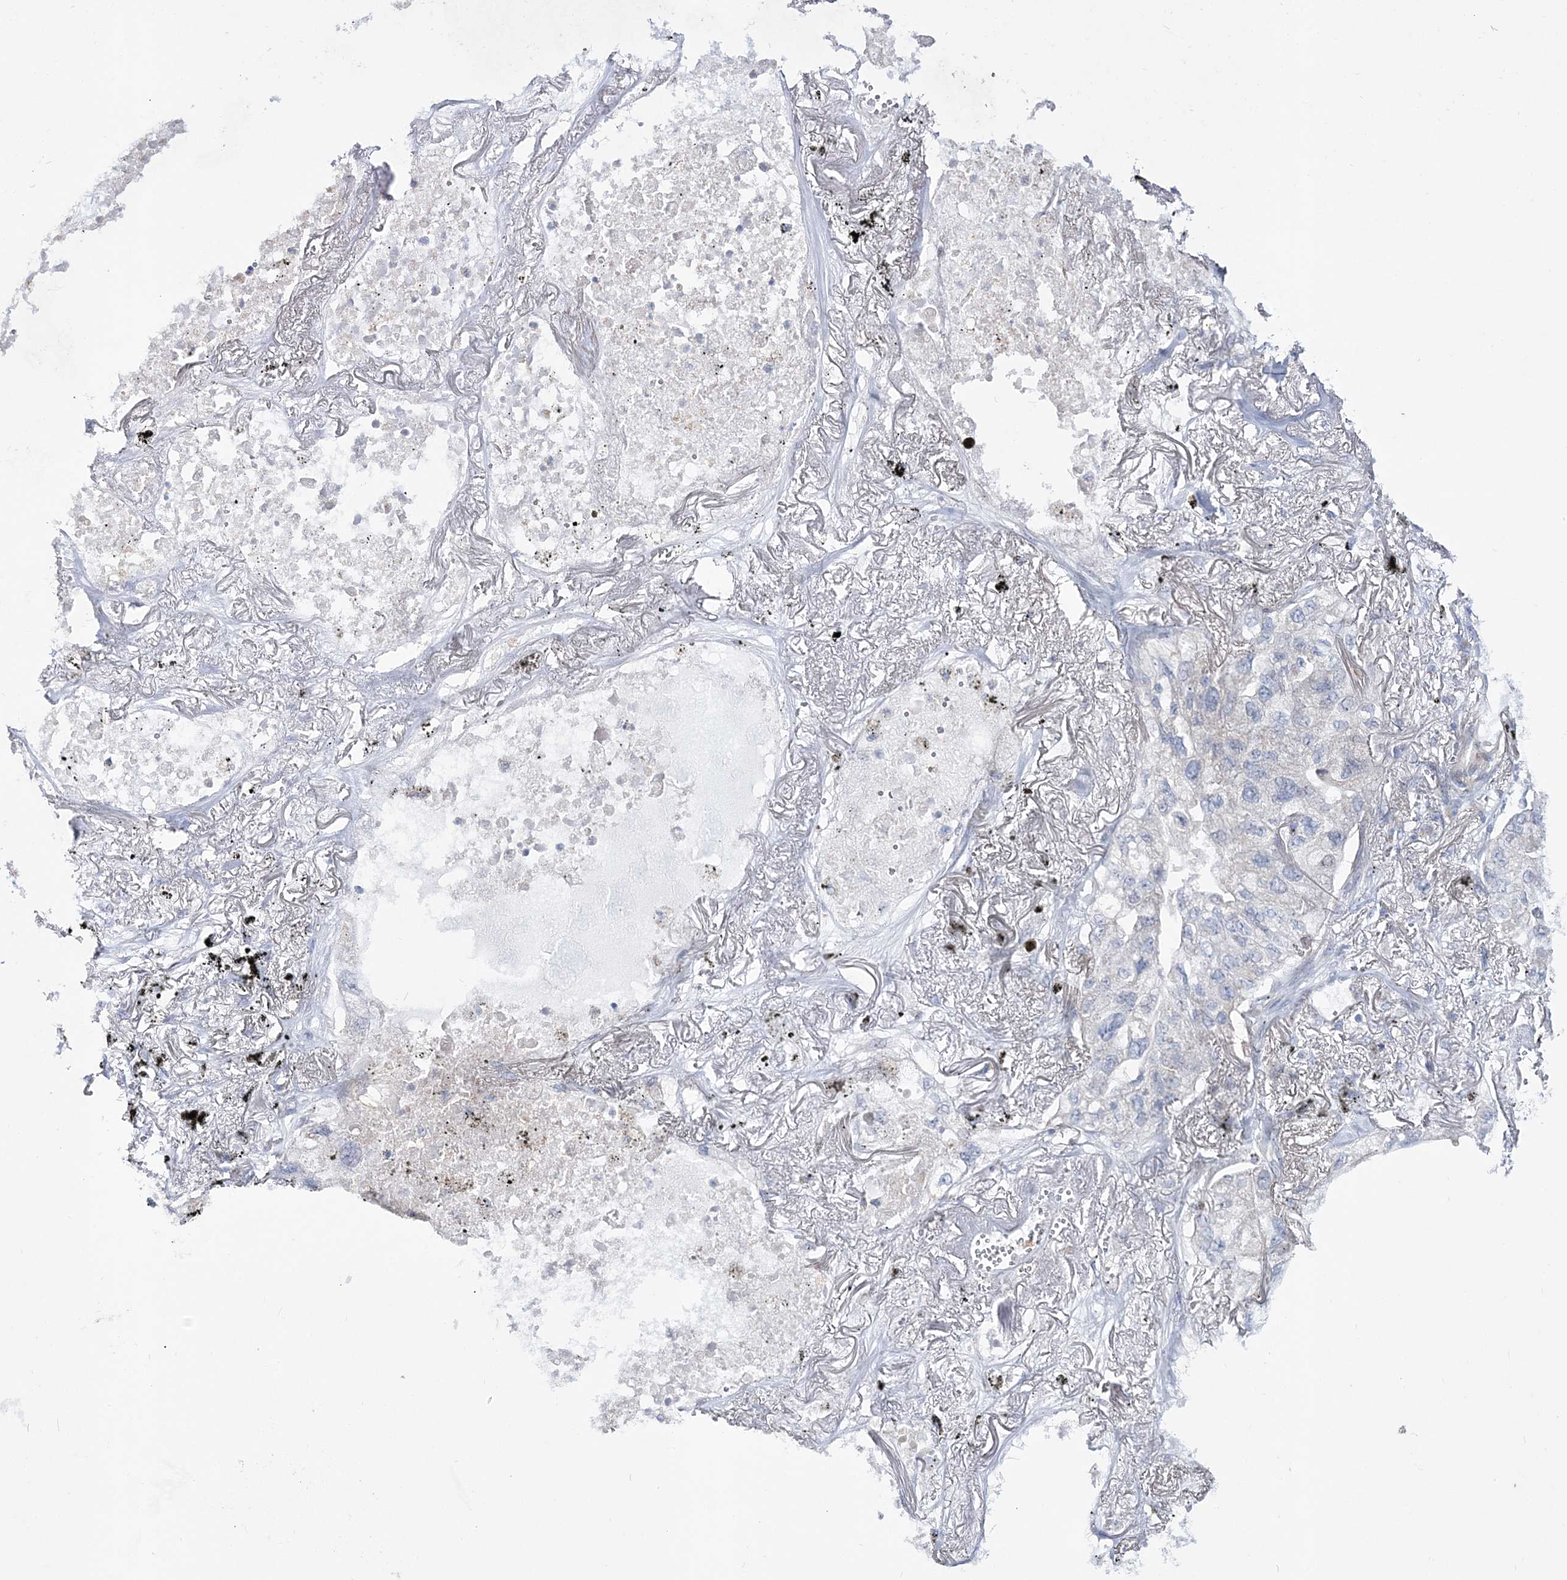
{"staining": {"intensity": "negative", "quantity": "none", "location": "none"}, "tissue": "lung cancer", "cell_type": "Tumor cells", "image_type": "cancer", "snomed": [{"axis": "morphology", "description": "Adenocarcinoma, NOS"}, {"axis": "topography", "description": "Lung"}], "caption": "Tumor cells are negative for brown protein staining in lung adenocarcinoma.", "gene": "ANO1", "patient": {"sex": "male", "age": 65}}